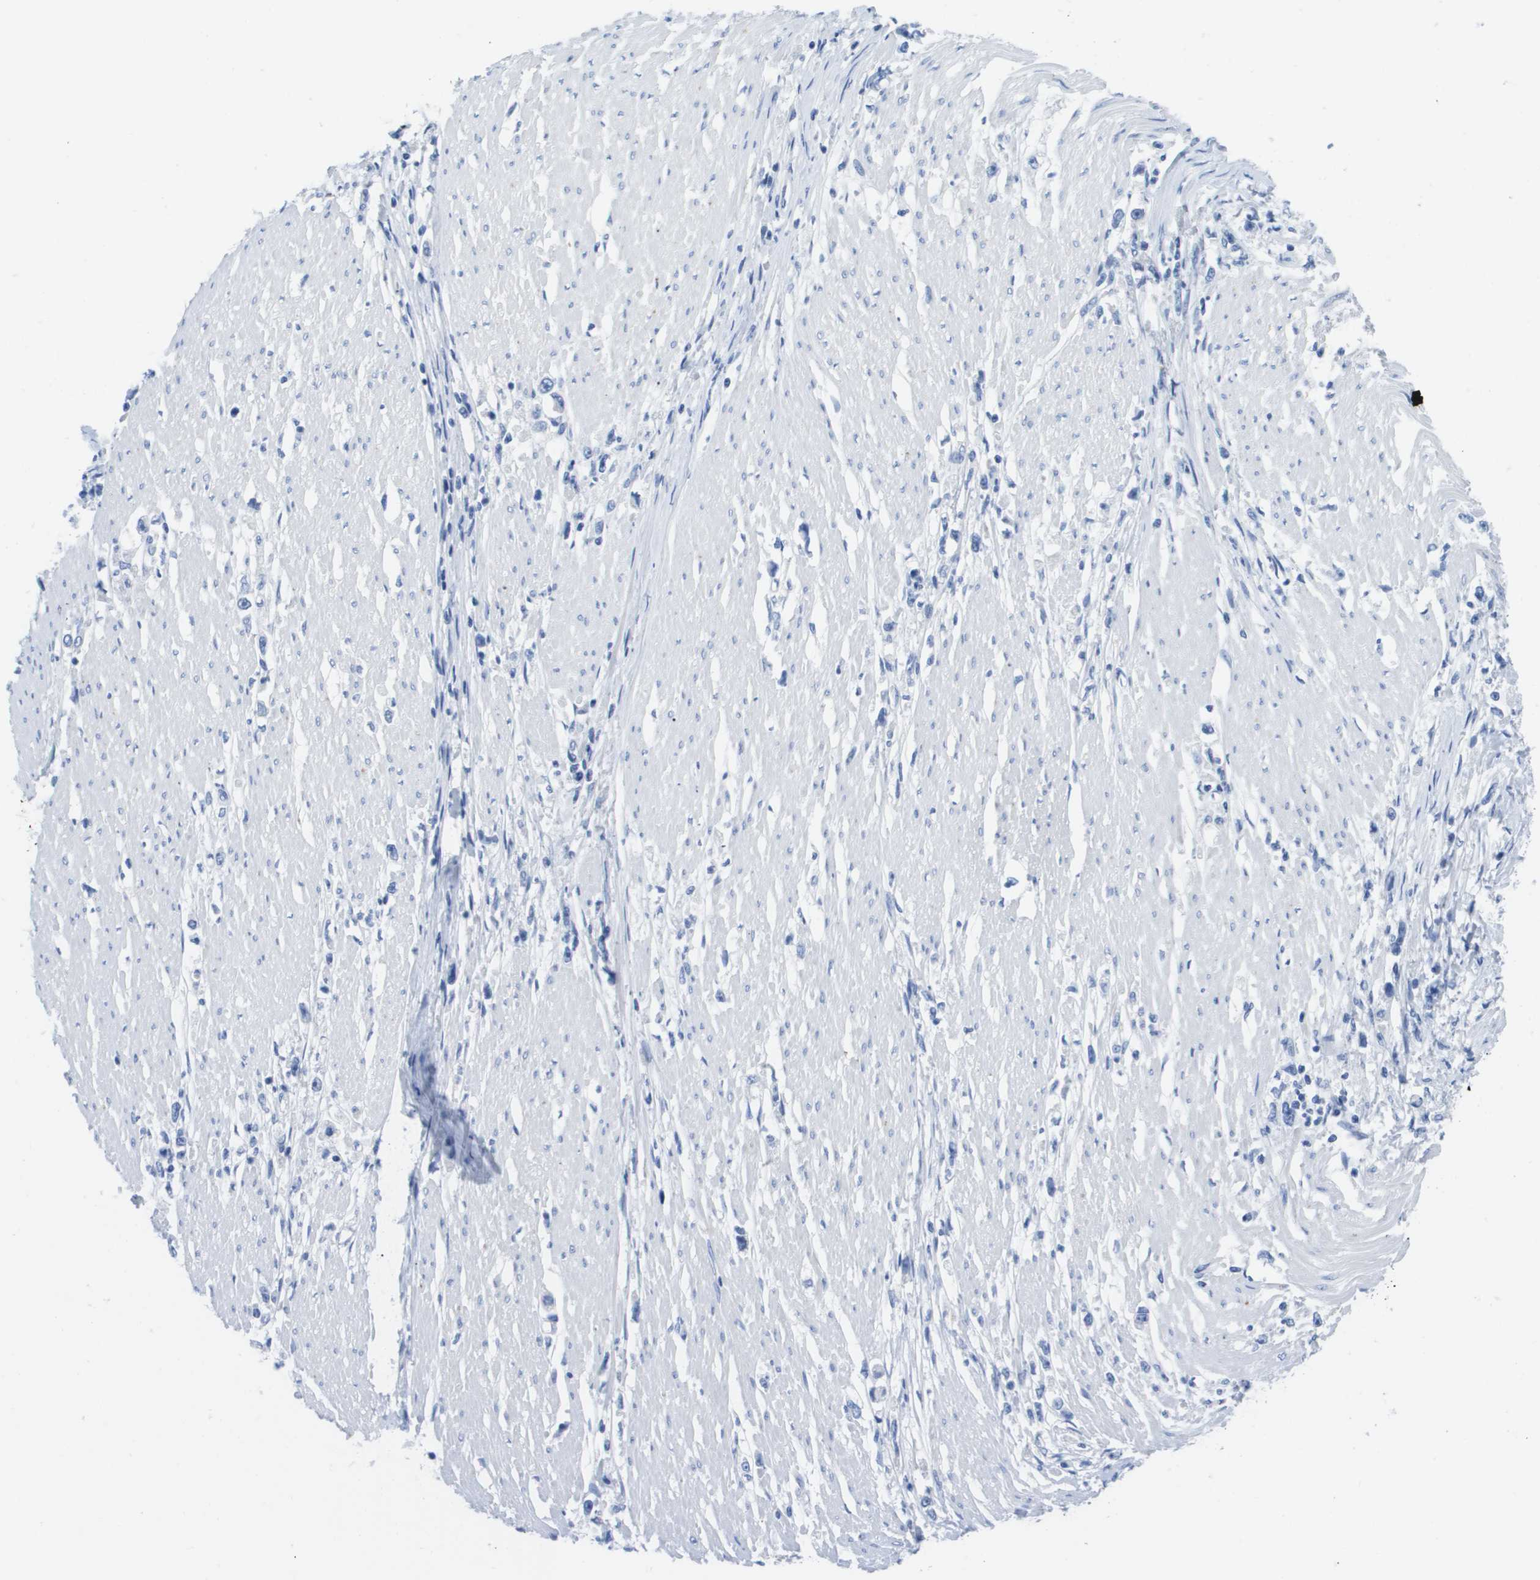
{"staining": {"intensity": "negative", "quantity": "none", "location": "none"}, "tissue": "stomach cancer", "cell_type": "Tumor cells", "image_type": "cancer", "snomed": [{"axis": "morphology", "description": "Adenocarcinoma, NOS"}, {"axis": "topography", "description": "Stomach"}], "caption": "High power microscopy photomicrograph of an IHC image of adenocarcinoma (stomach), revealing no significant expression in tumor cells.", "gene": "MS4A1", "patient": {"sex": "female", "age": 59}}